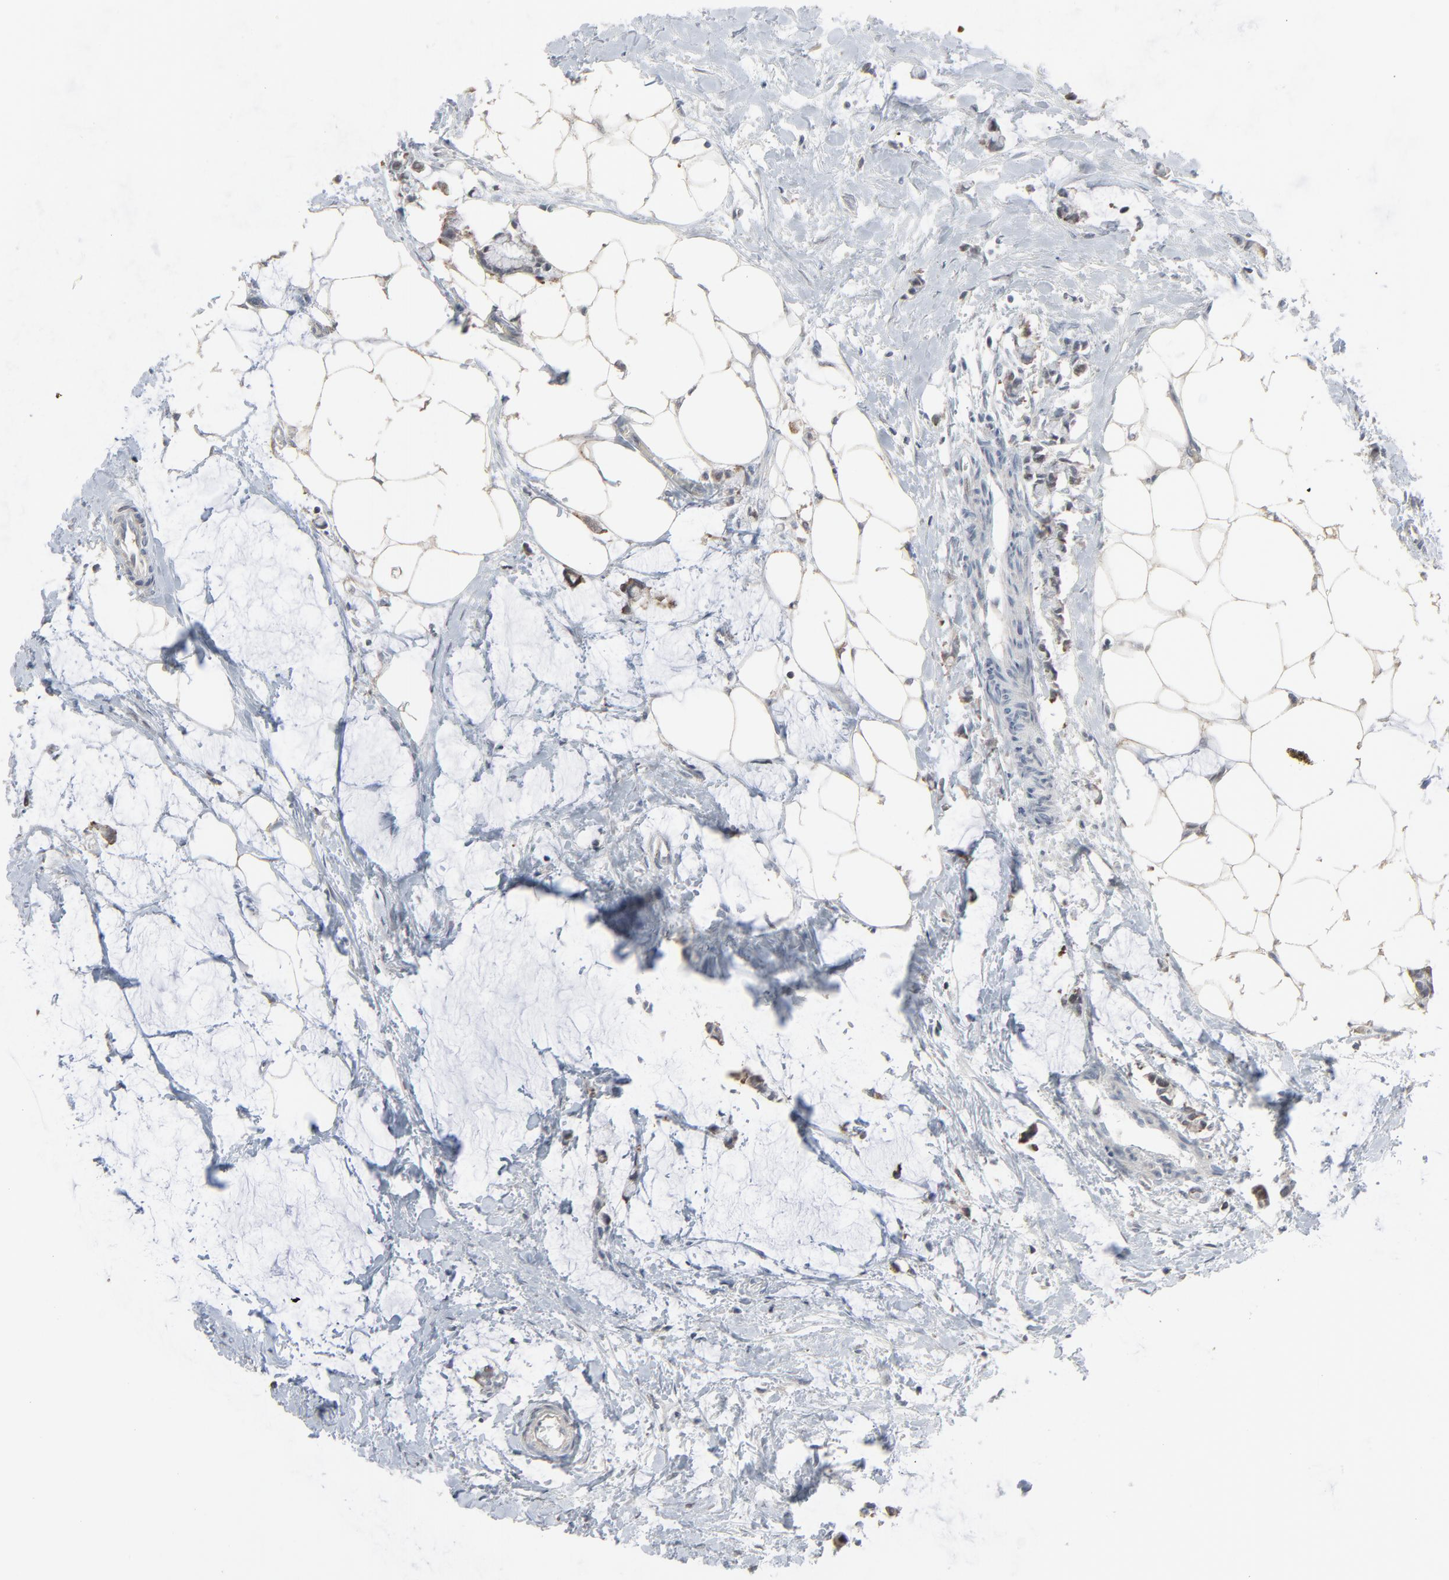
{"staining": {"intensity": "moderate", "quantity": "25%-75%", "location": "cytoplasmic/membranous"}, "tissue": "colorectal cancer", "cell_type": "Tumor cells", "image_type": "cancer", "snomed": [{"axis": "morphology", "description": "Normal tissue, NOS"}, {"axis": "morphology", "description": "Adenocarcinoma, NOS"}, {"axis": "topography", "description": "Colon"}, {"axis": "topography", "description": "Peripheral nerve tissue"}], "caption": "A histopathology image of colorectal cancer stained for a protein reveals moderate cytoplasmic/membranous brown staining in tumor cells. Using DAB (brown) and hematoxylin (blue) stains, captured at high magnification using brightfield microscopy.", "gene": "CCT5", "patient": {"sex": "male", "age": 14}}